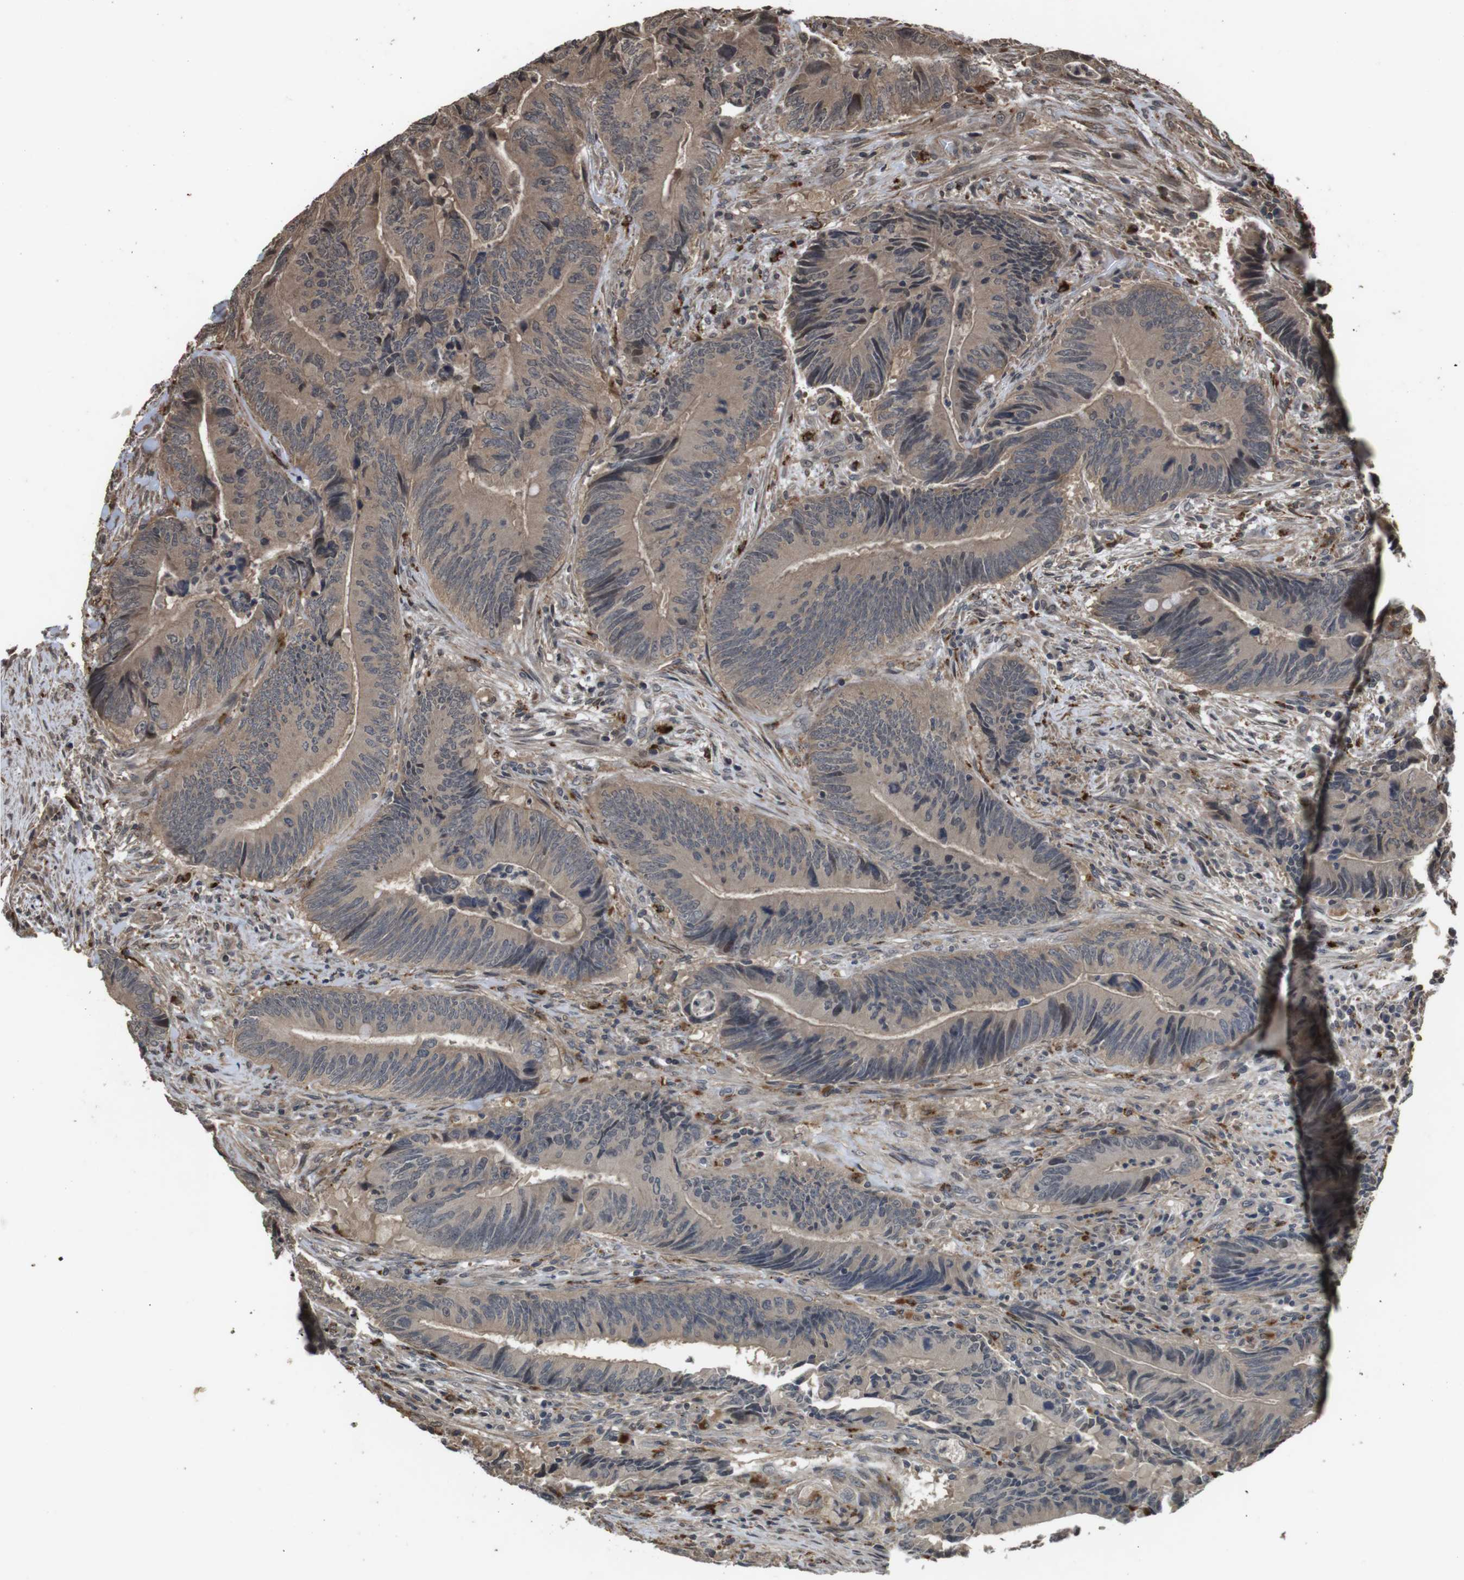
{"staining": {"intensity": "weak", "quantity": ">75%", "location": "cytoplasmic/membranous"}, "tissue": "colorectal cancer", "cell_type": "Tumor cells", "image_type": "cancer", "snomed": [{"axis": "morphology", "description": "Normal tissue, NOS"}, {"axis": "morphology", "description": "Adenocarcinoma, NOS"}, {"axis": "topography", "description": "Colon"}], "caption": "Protein positivity by immunohistochemistry (IHC) shows weak cytoplasmic/membranous positivity in about >75% of tumor cells in colorectal adenocarcinoma.", "gene": "FZD10", "patient": {"sex": "male", "age": 56}}